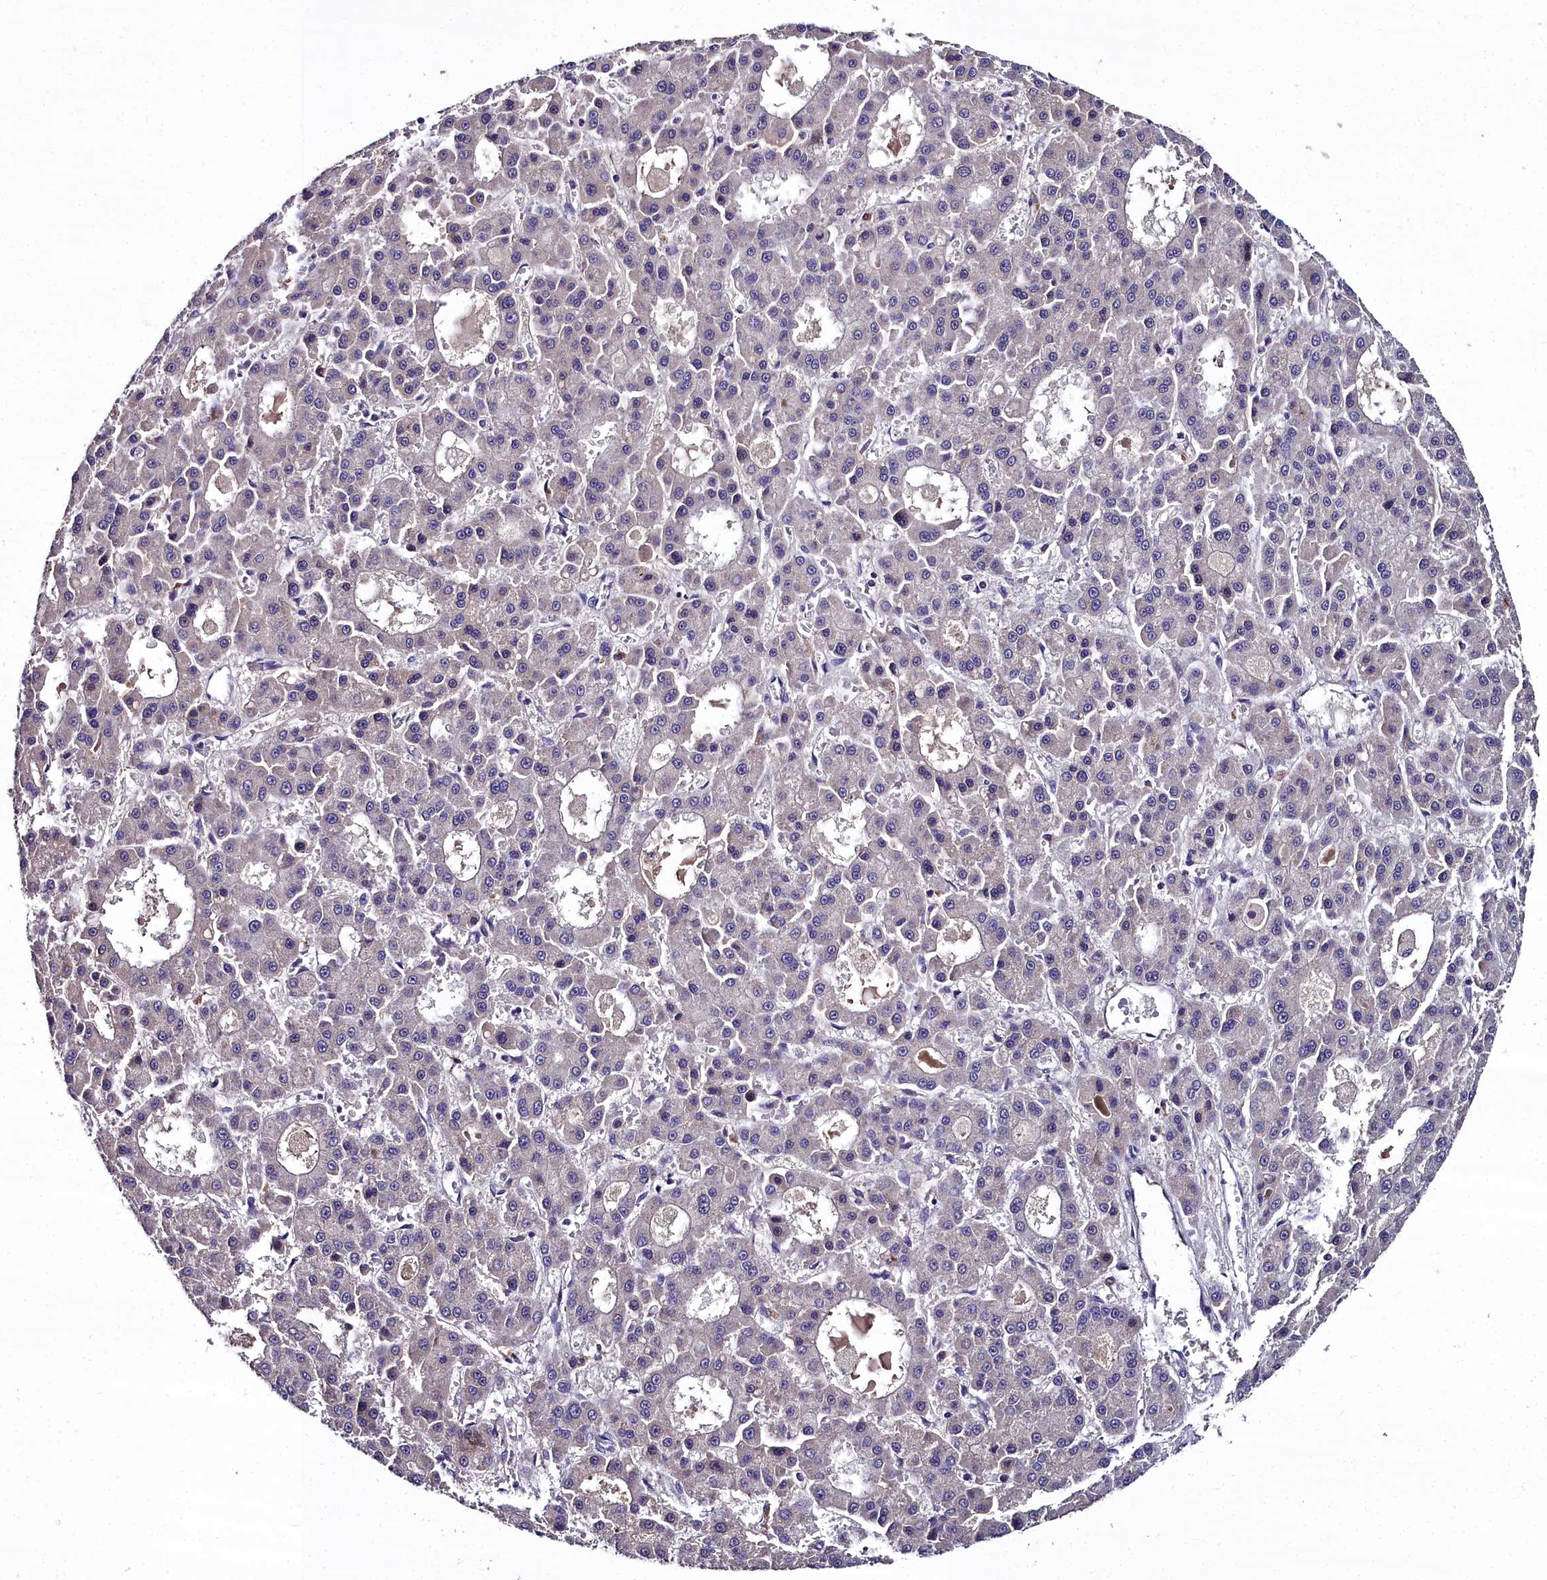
{"staining": {"intensity": "negative", "quantity": "none", "location": "none"}, "tissue": "liver cancer", "cell_type": "Tumor cells", "image_type": "cancer", "snomed": [{"axis": "morphology", "description": "Carcinoma, Hepatocellular, NOS"}, {"axis": "topography", "description": "Liver"}], "caption": "A photomicrograph of liver cancer (hepatocellular carcinoma) stained for a protein reveals no brown staining in tumor cells. (Immunohistochemistry (ihc), brightfield microscopy, high magnification).", "gene": "NT5M", "patient": {"sex": "male", "age": 70}}